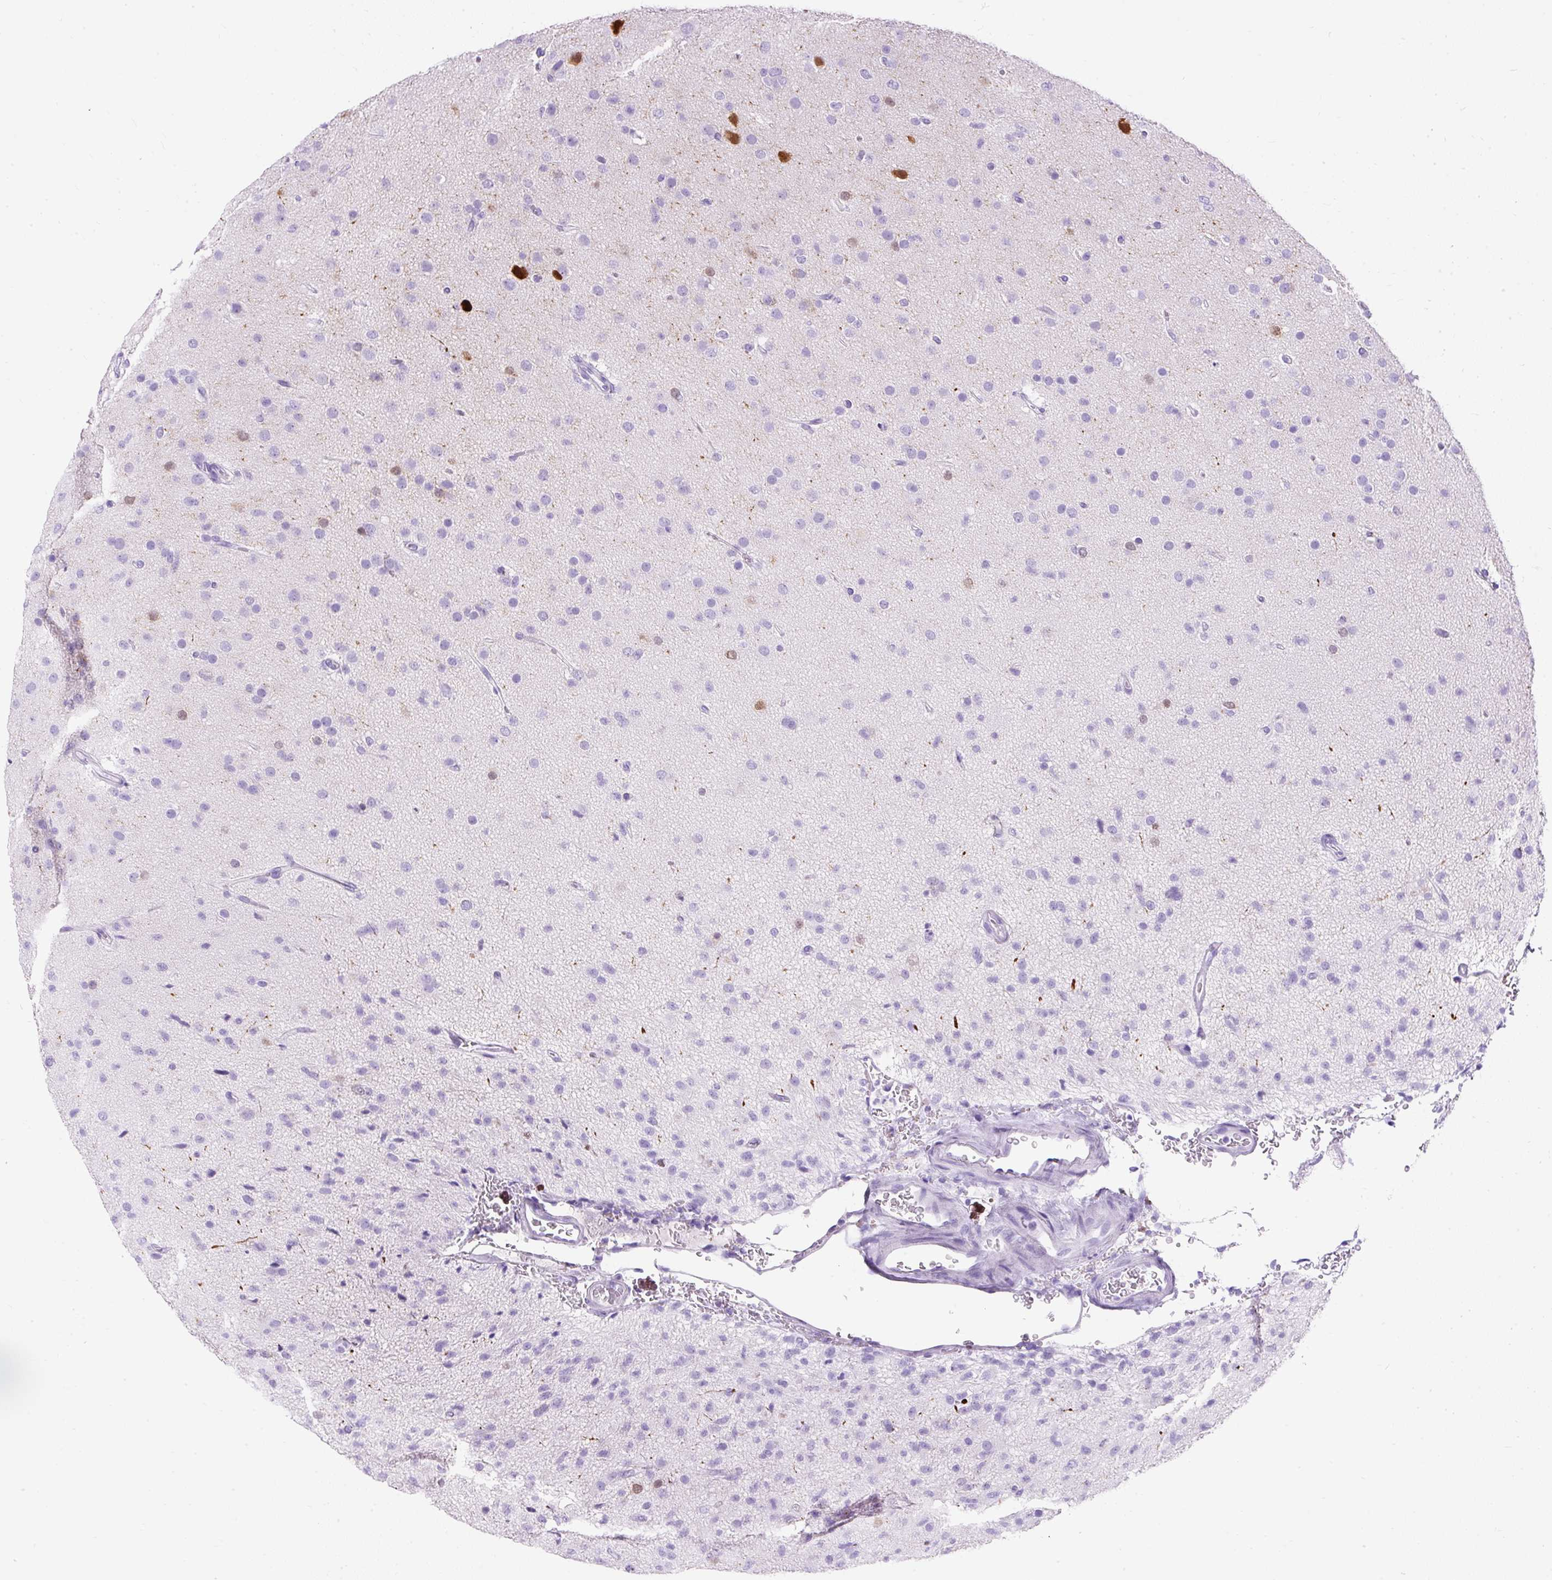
{"staining": {"intensity": "negative", "quantity": "none", "location": "none"}, "tissue": "glioma", "cell_type": "Tumor cells", "image_type": "cancer", "snomed": [{"axis": "morphology", "description": "Glioma, malignant, Low grade"}, {"axis": "topography", "description": "Brain"}], "caption": "Tumor cells are negative for protein expression in human glioma.", "gene": "PVALB", "patient": {"sex": "male", "age": 65}}